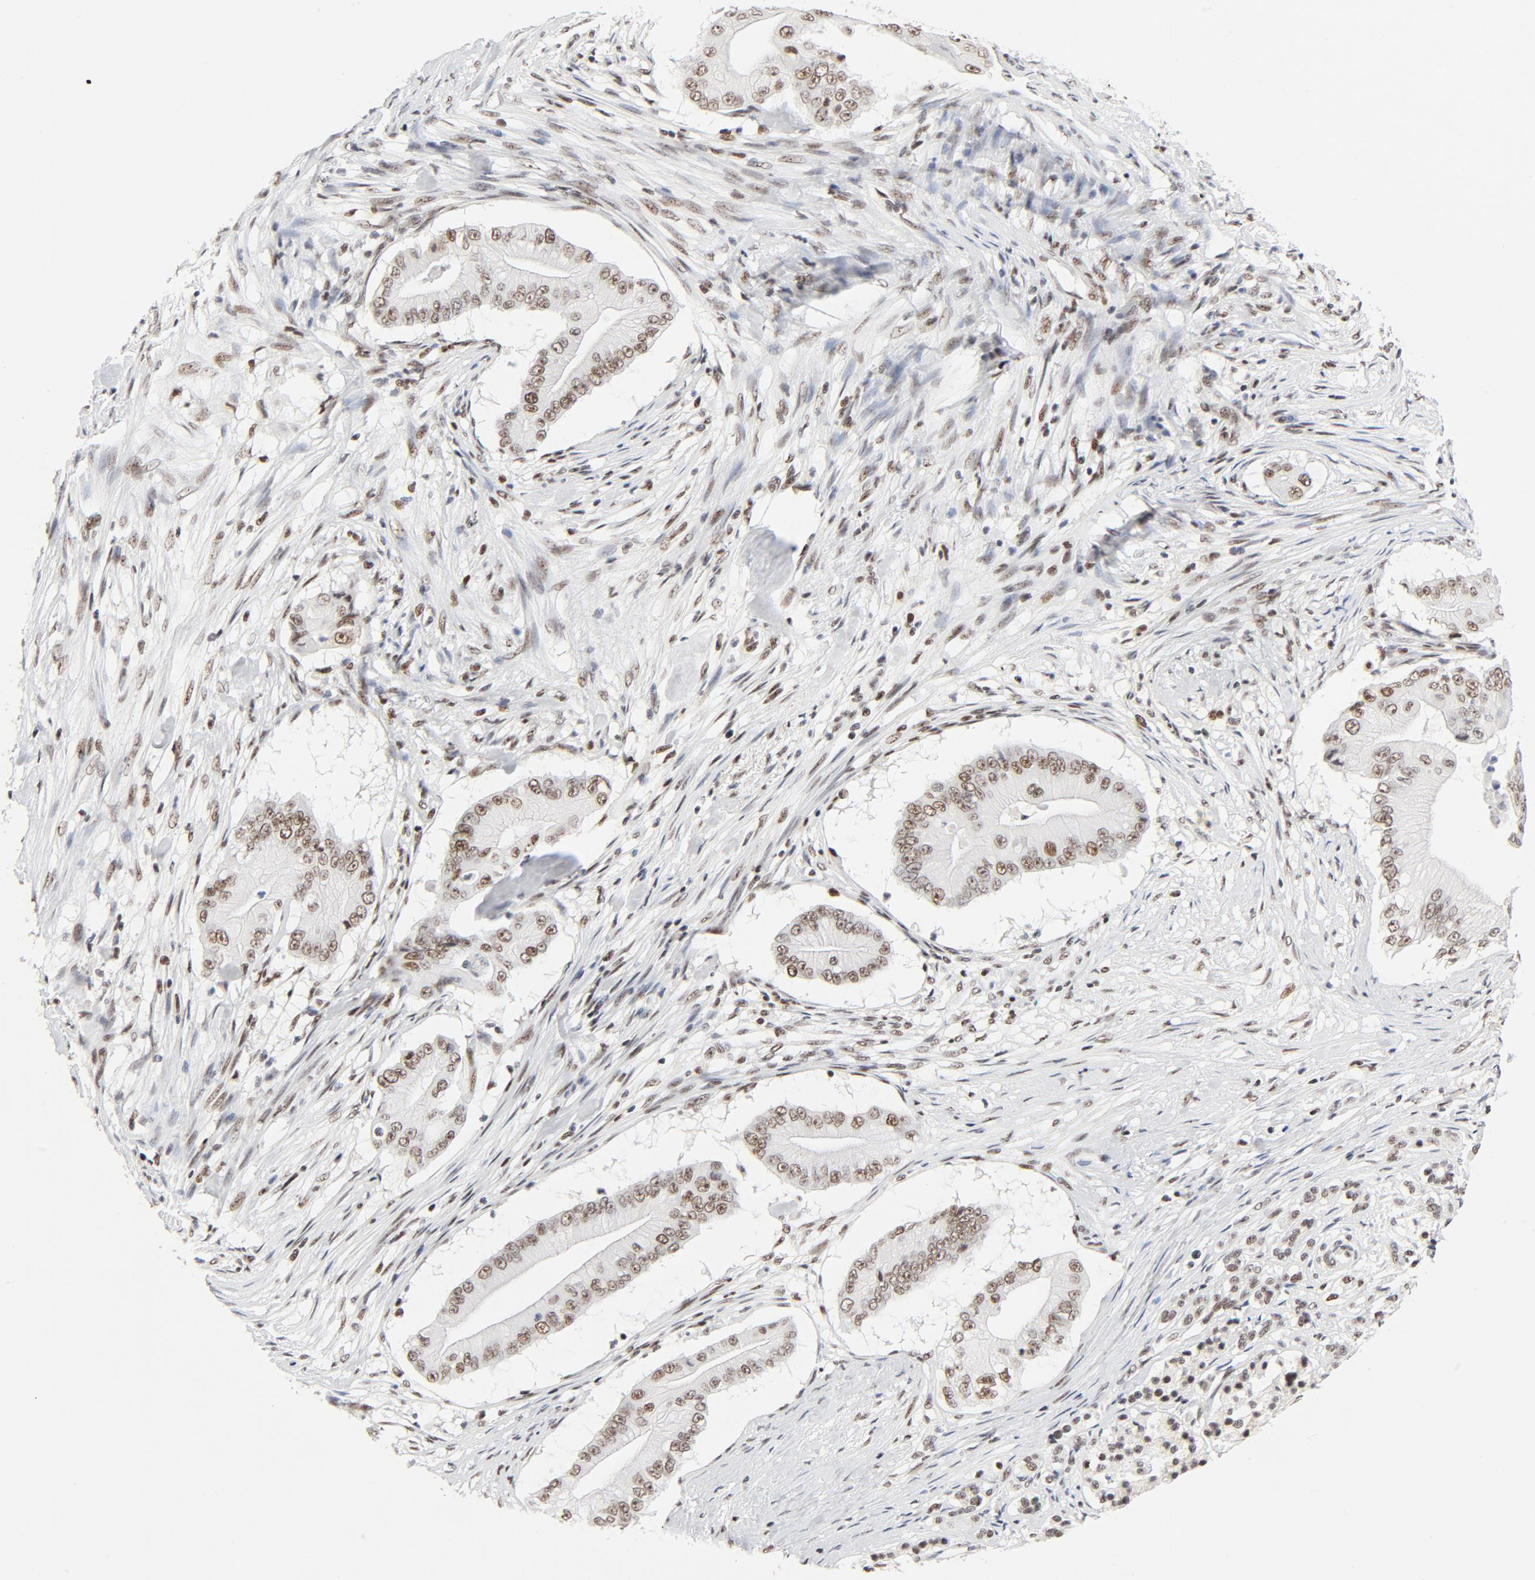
{"staining": {"intensity": "moderate", "quantity": ">75%", "location": "nuclear"}, "tissue": "pancreatic cancer", "cell_type": "Tumor cells", "image_type": "cancer", "snomed": [{"axis": "morphology", "description": "Adenocarcinoma, NOS"}, {"axis": "topography", "description": "Pancreas"}], "caption": "A brown stain highlights moderate nuclear expression of a protein in pancreatic cancer (adenocarcinoma) tumor cells.", "gene": "GTF2H1", "patient": {"sex": "male", "age": 62}}